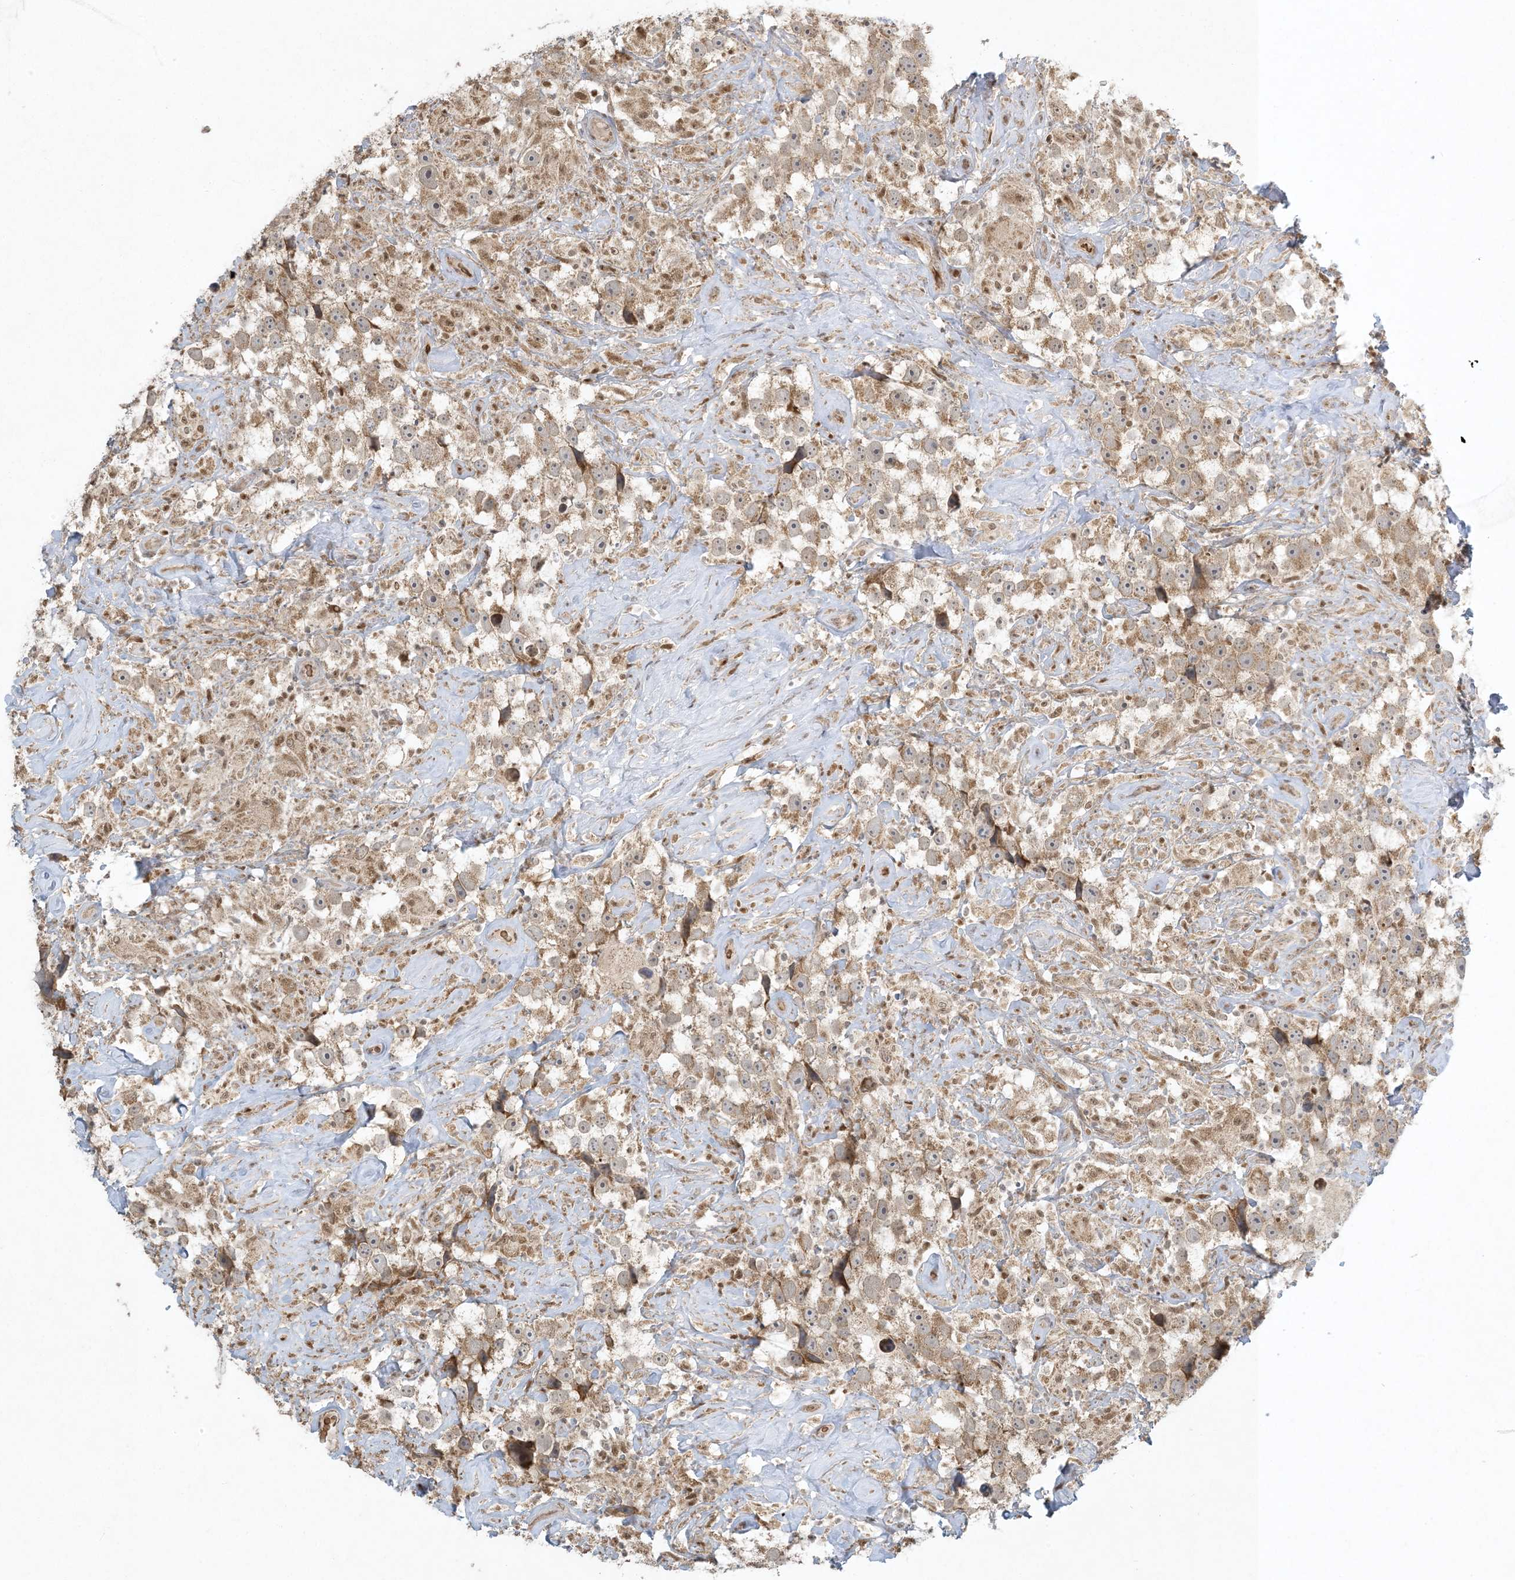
{"staining": {"intensity": "moderate", "quantity": ">75%", "location": "cytoplasmic/membranous"}, "tissue": "testis cancer", "cell_type": "Tumor cells", "image_type": "cancer", "snomed": [{"axis": "morphology", "description": "Seminoma, NOS"}, {"axis": "topography", "description": "Testis"}], "caption": "Protein staining of testis cancer tissue demonstrates moderate cytoplasmic/membranous expression in about >75% of tumor cells. (IHC, brightfield microscopy, high magnification).", "gene": "CTDNEP1", "patient": {"sex": "male", "age": 49}}